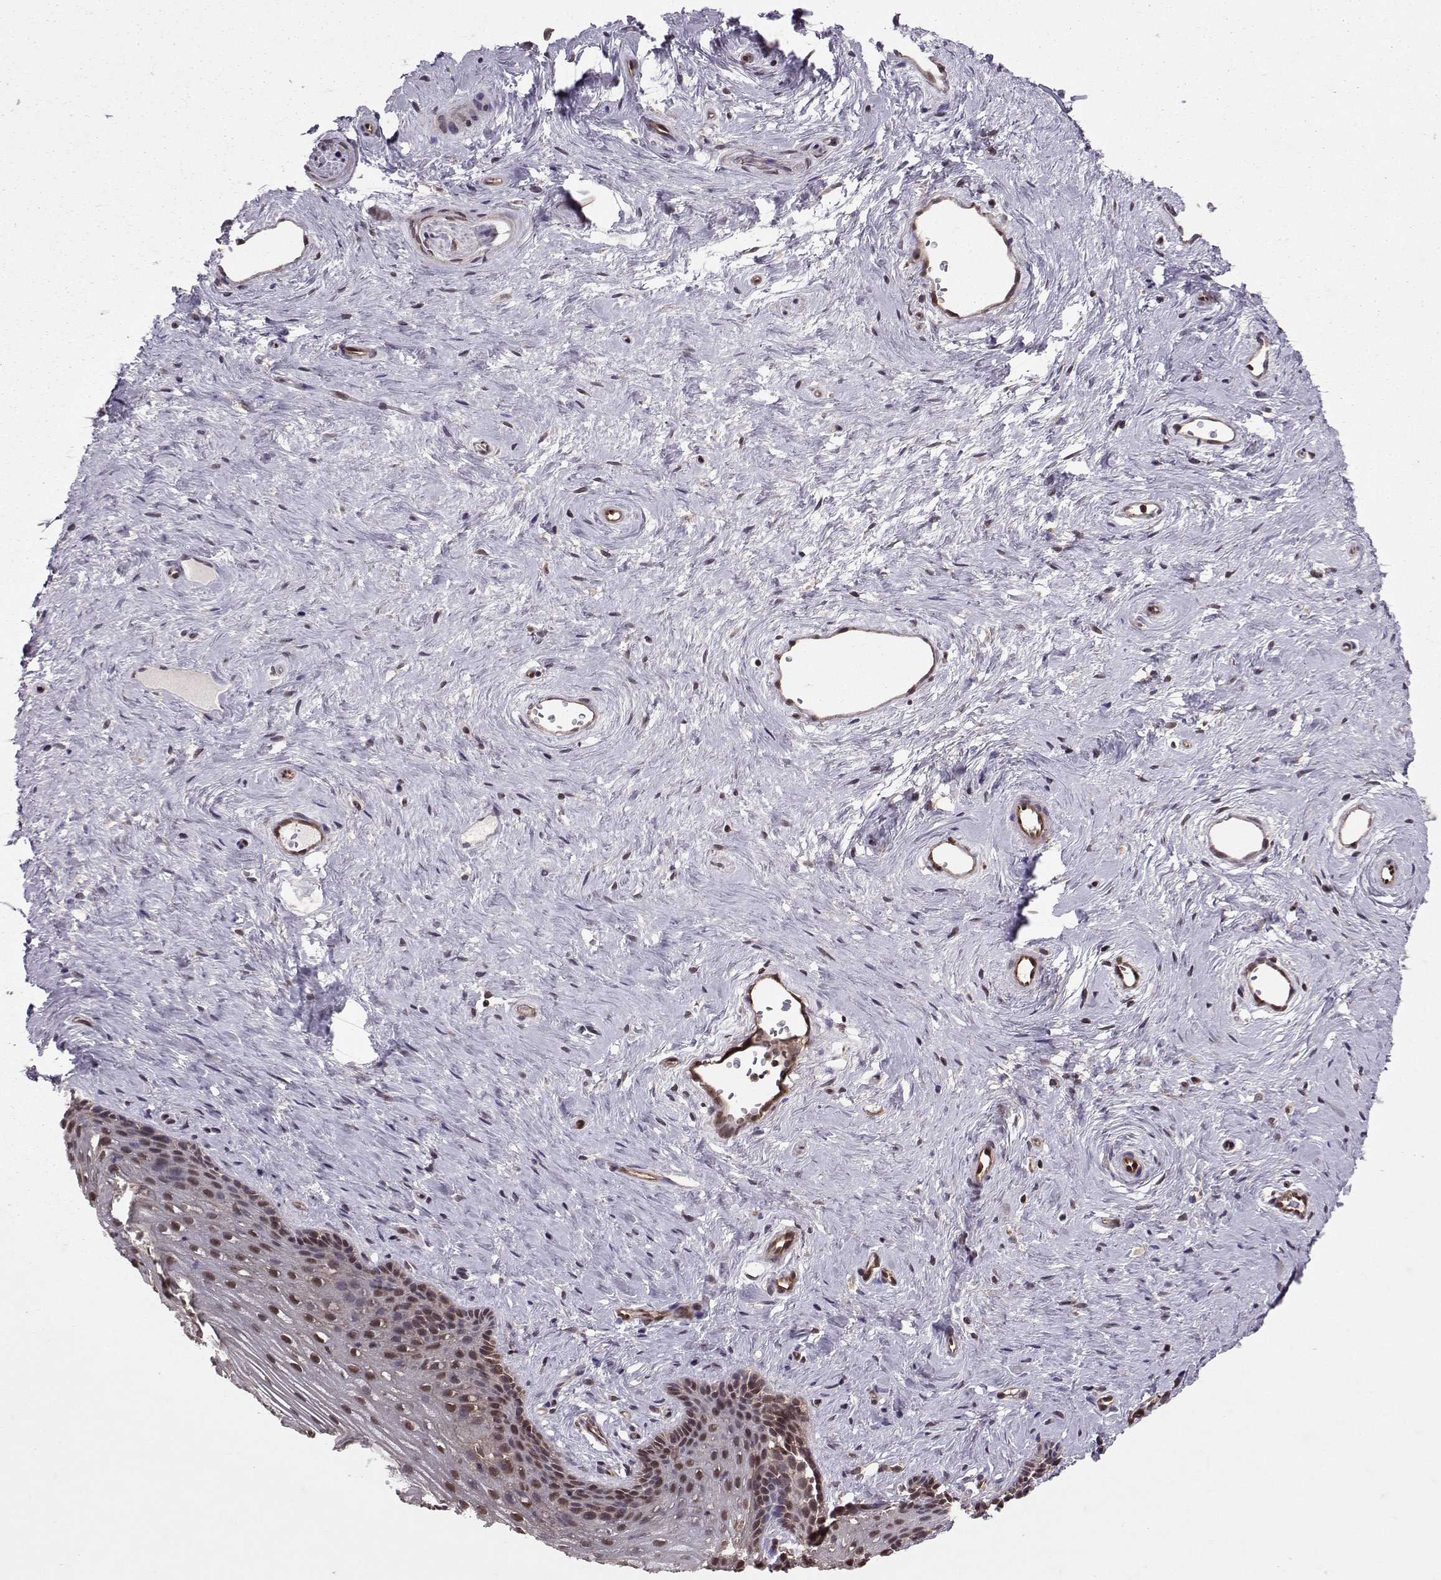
{"staining": {"intensity": "moderate", "quantity": "25%-75%", "location": "cytoplasmic/membranous,nuclear"}, "tissue": "vagina", "cell_type": "Squamous epithelial cells", "image_type": "normal", "snomed": [{"axis": "morphology", "description": "Normal tissue, NOS"}, {"axis": "topography", "description": "Vagina"}], "caption": "Normal vagina was stained to show a protein in brown. There is medium levels of moderate cytoplasmic/membranous,nuclear positivity in about 25%-75% of squamous epithelial cells. The staining is performed using DAB brown chromogen to label protein expression. The nuclei are counter-stained blue using hematoxylin.", "gene": "PPP2R2A", "patient": {"sex": "female", "age": 45}}